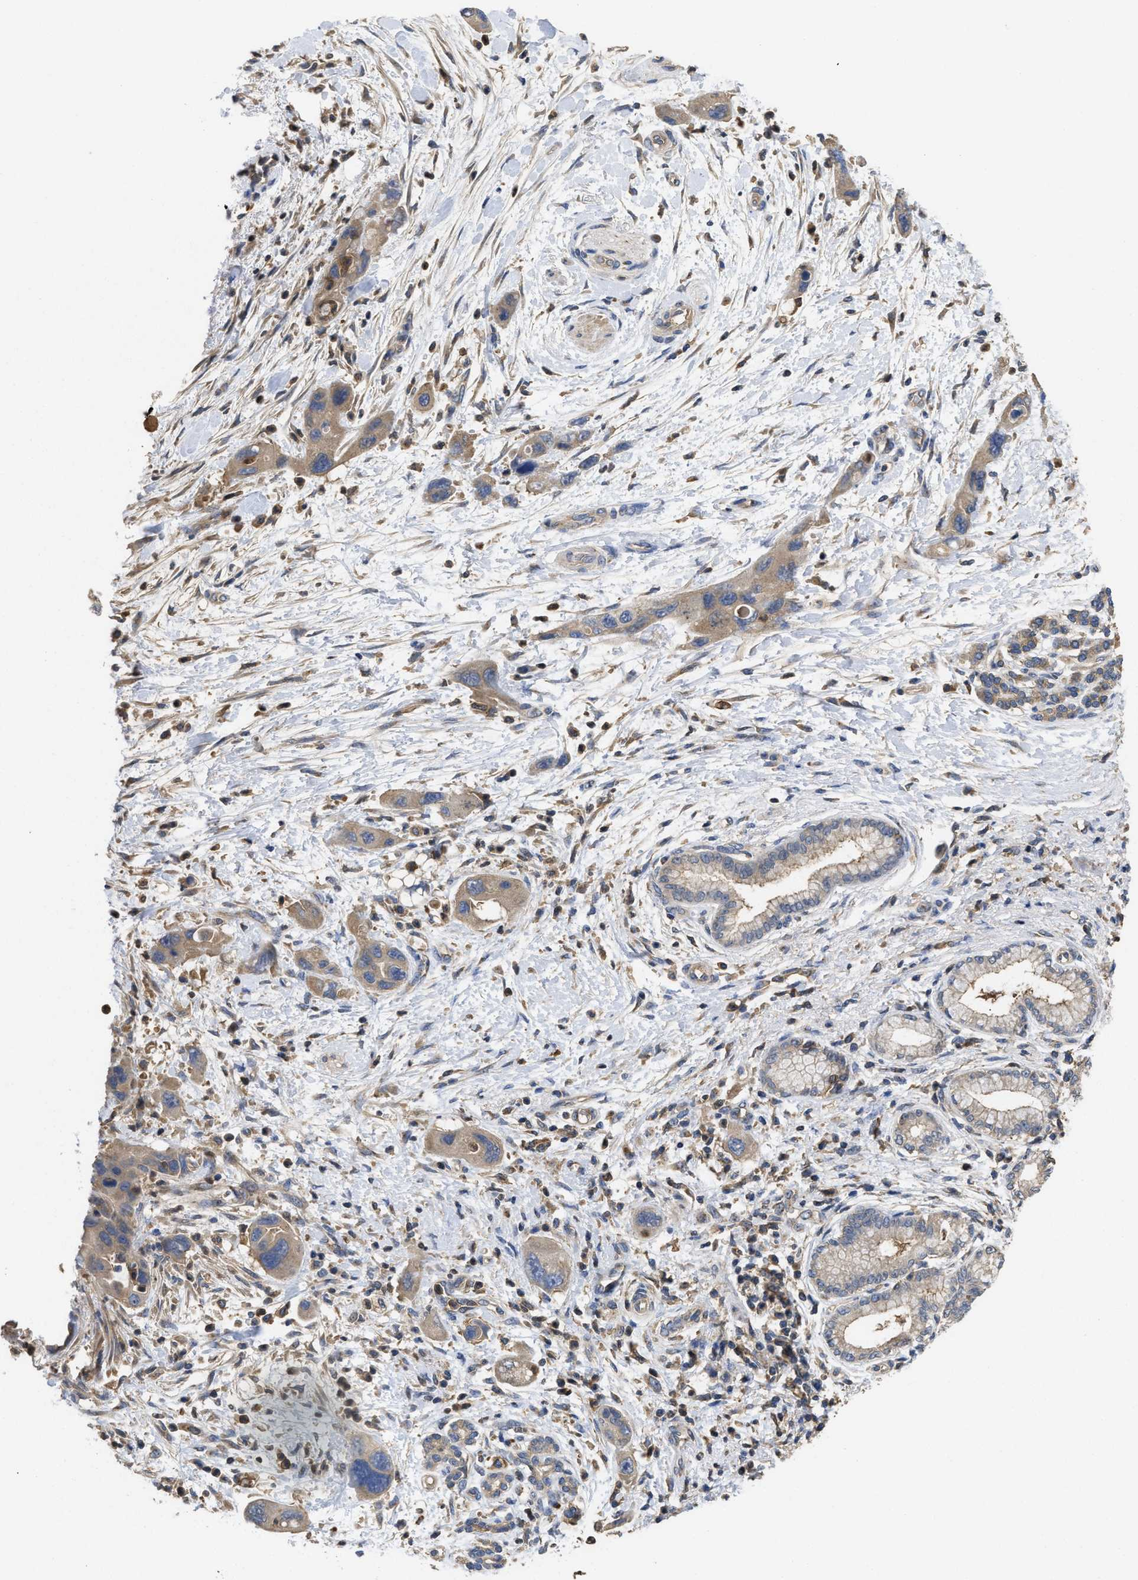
{"staining": {"intensity": "weak", "quantity": ">75%", "location": "cytoplasmic/membranous"}, "tissue": "pancreatic cancer", "cell_type": "Tumor cells", "image_type": "cancer", "snomed": [{"axis": "morphology", "description": "Normal tissue, NOS"}, {"axis": "morphology", "description": "Adenocarcinoma, NOS"}, {"axis": "topography", "description": "Pancreas"}], "caption": "Pancreatic cancer tissue displays weak cytoplasmic/membranous staining in about >75% of tumor cells", "gene": "RNF216", "patient": {"sex": "female", "age": 71}}